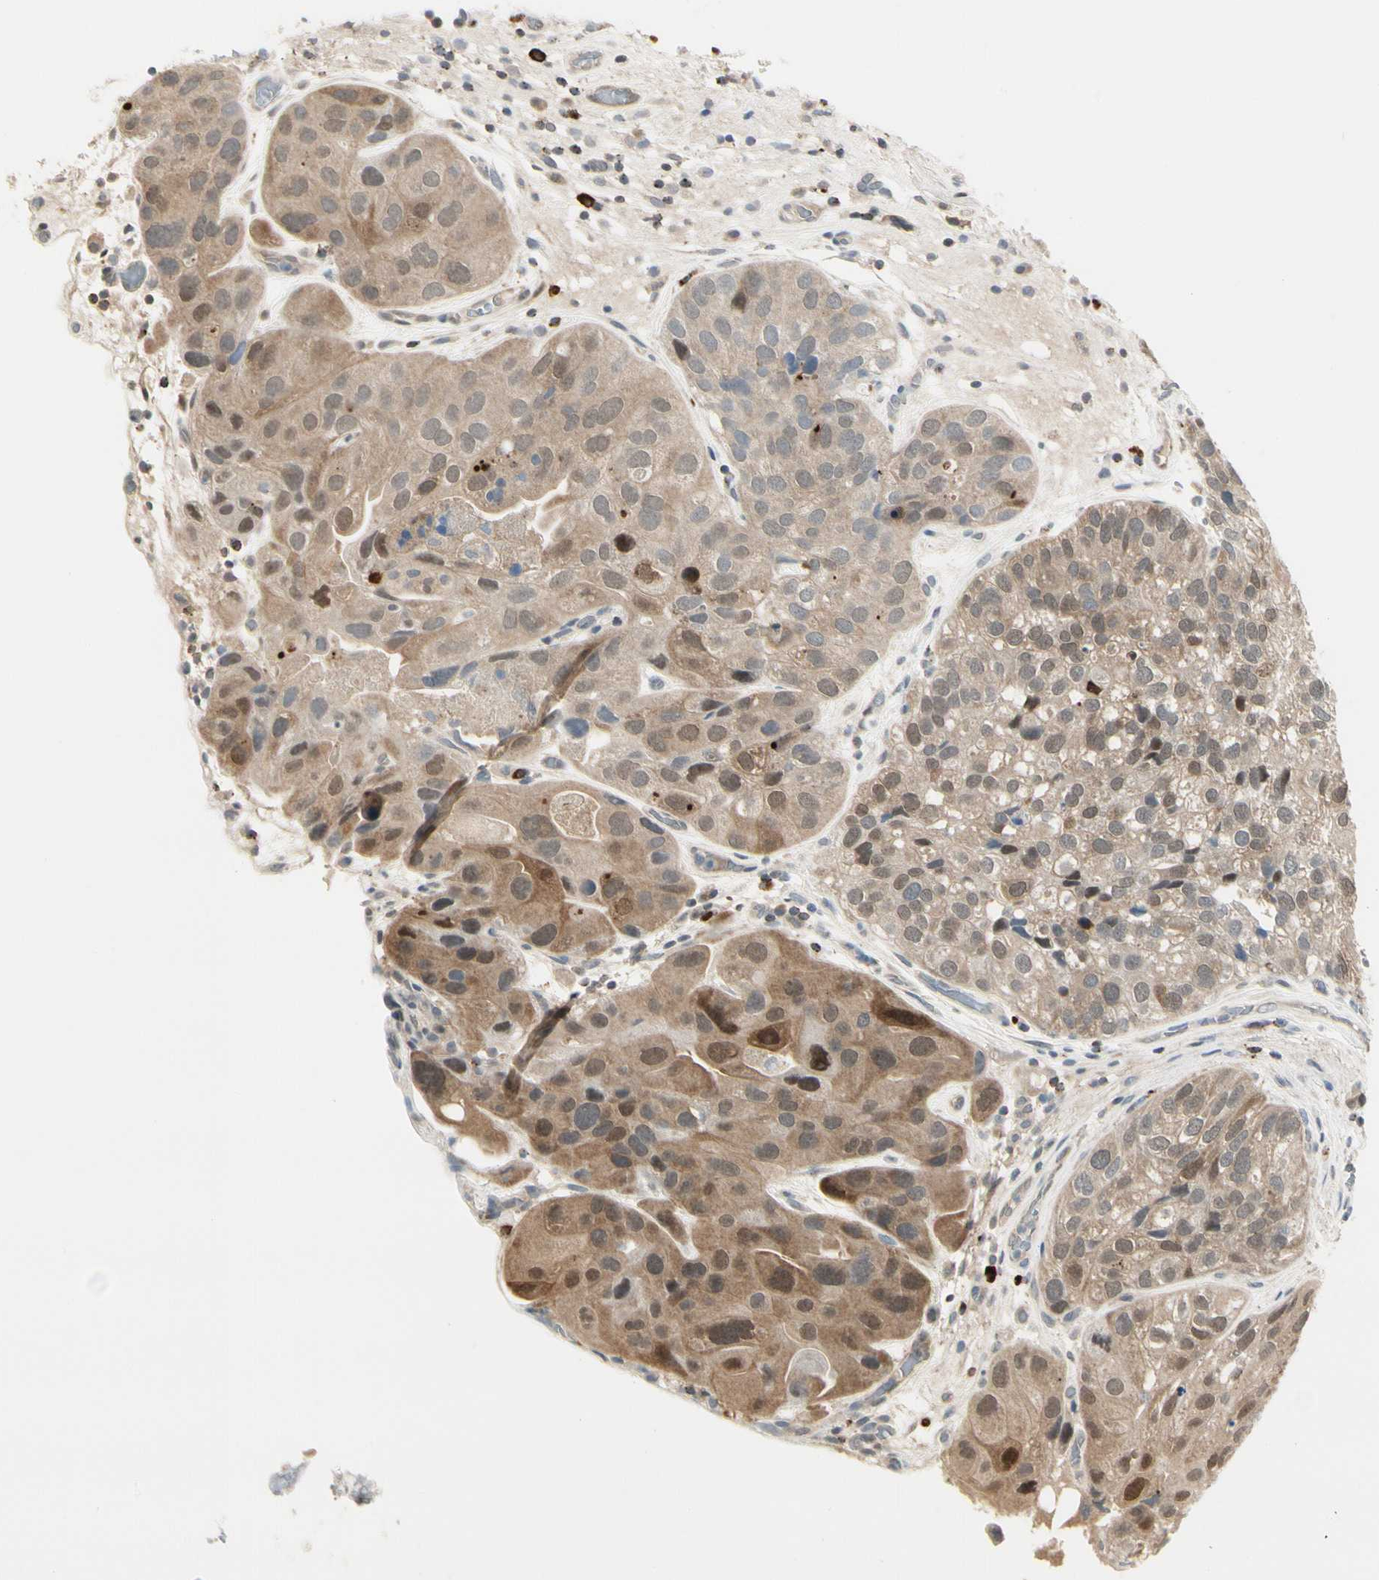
{"staining": {"intensity": "moderate", "quantity": ">75%", "location": "cytoplasmic/membranous,nuclear"}, "tissue": "urothelial cancer", "cell_type": "Tumor cells", "image_type": "cancer", "snomed": [{"axis": "morphology", "description": "Urothelial carcinoma, High grade"}, {"axis": "topography", "description": "Urinary bladder"}], "caption": "Immunohistochemical staining of human urothelial cancer displays moderate cytoplasmic/membranous and nuclear protein staining in approximately >75% of tumor cells.", "gene": "EVC", "patient": {"sex": "female", "age": 64}}